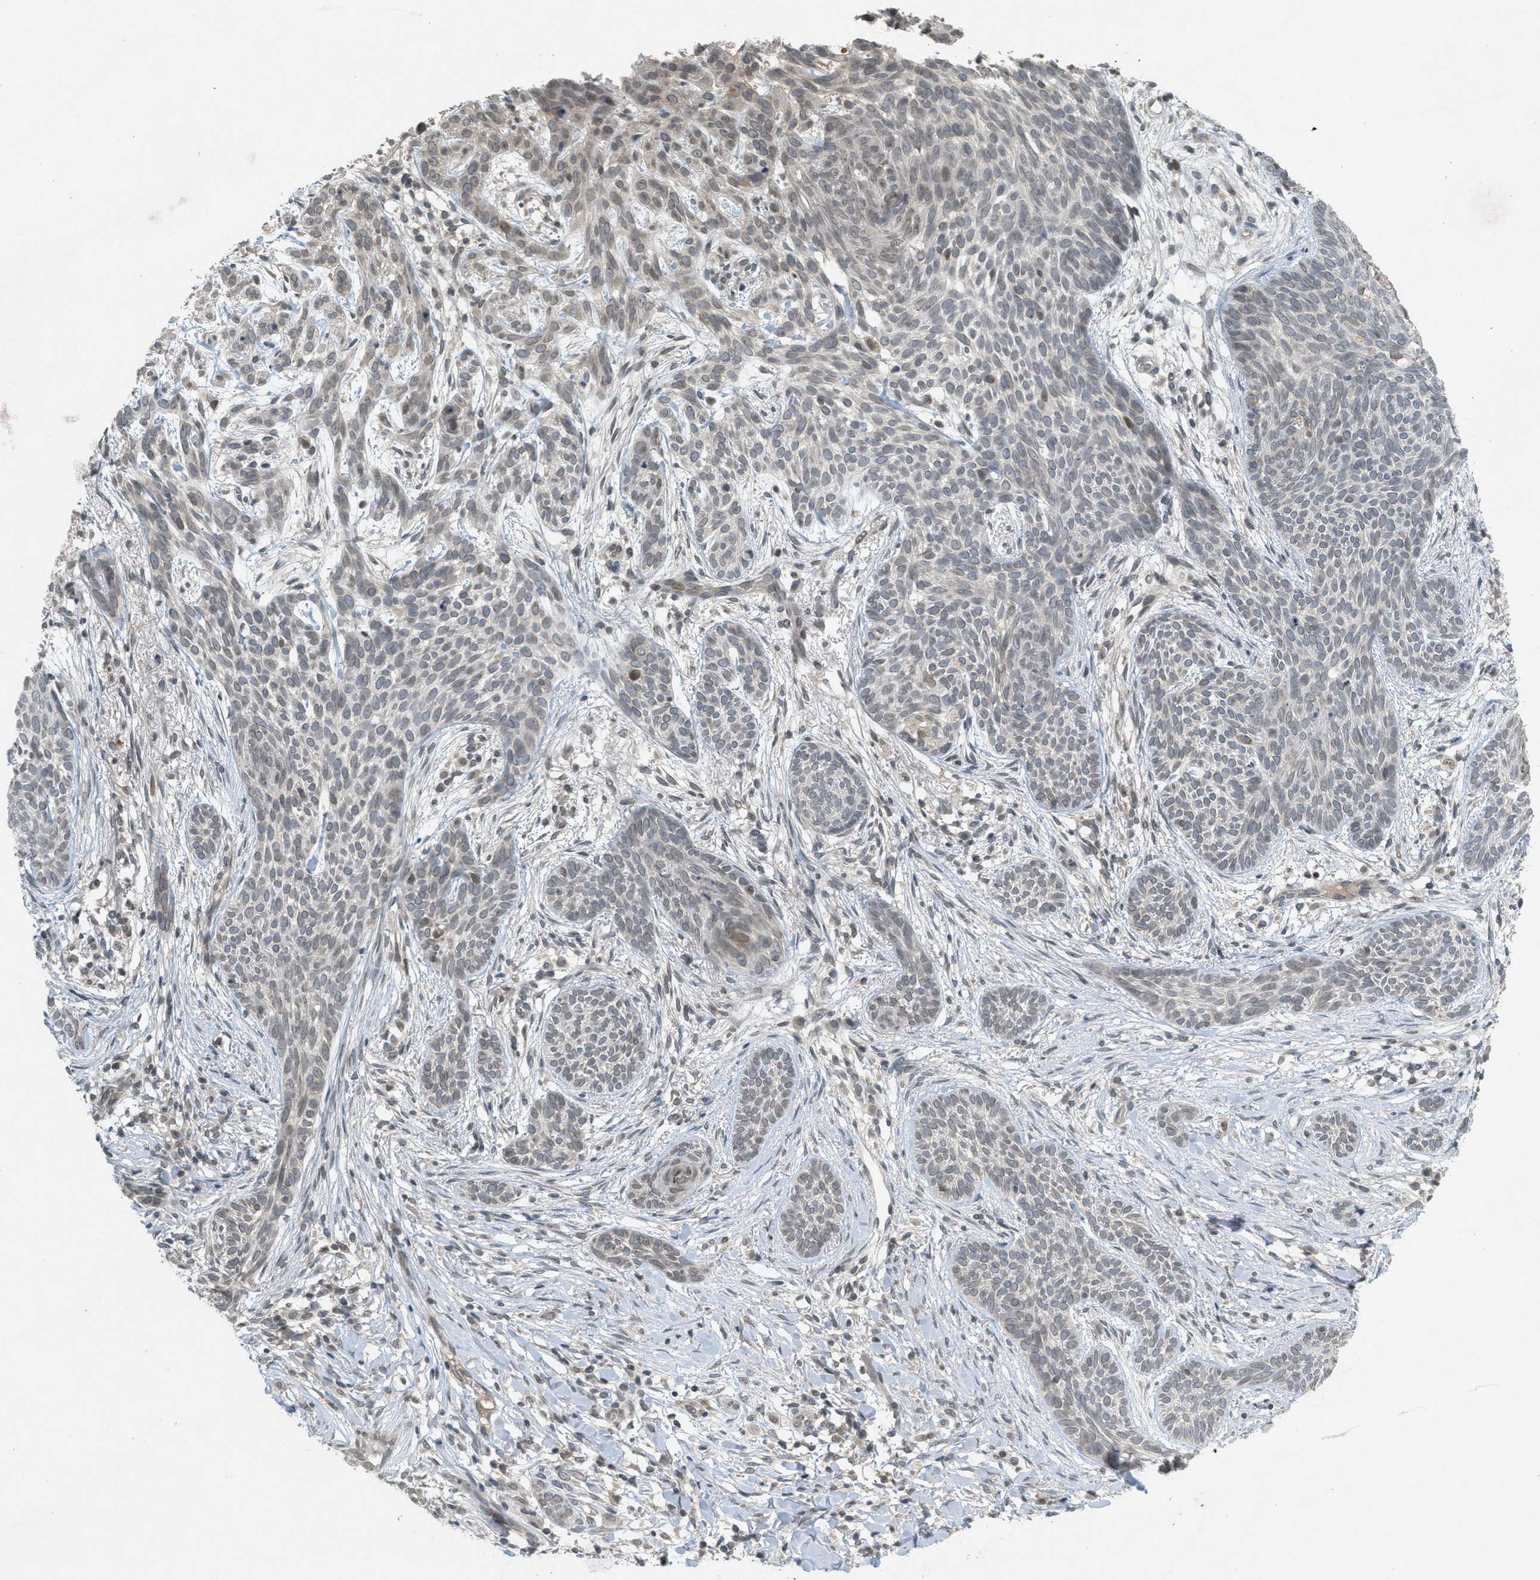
{"staining": {"intensity": "weak", "quantity": "25%-75%", "location": "cytoplasmic/membranous,nuclear"}, "tissue": "skin cancer", "cell_type": "Tumor cells", "image_type": "cancer", "snomed": [{"axis": "morphology", "description": "Basal cell carcinoma"}, {"axis": "topography", "description": "Skin"}], "caption": "Protein staining shows weak cytoplasmic/membranous and nuclear expression in about 25%-75% of tumor cells in skin cancer (basal cell carcinoma).", "gene": "ABHD6", "patient": {"sex": "female", "age": 59}}